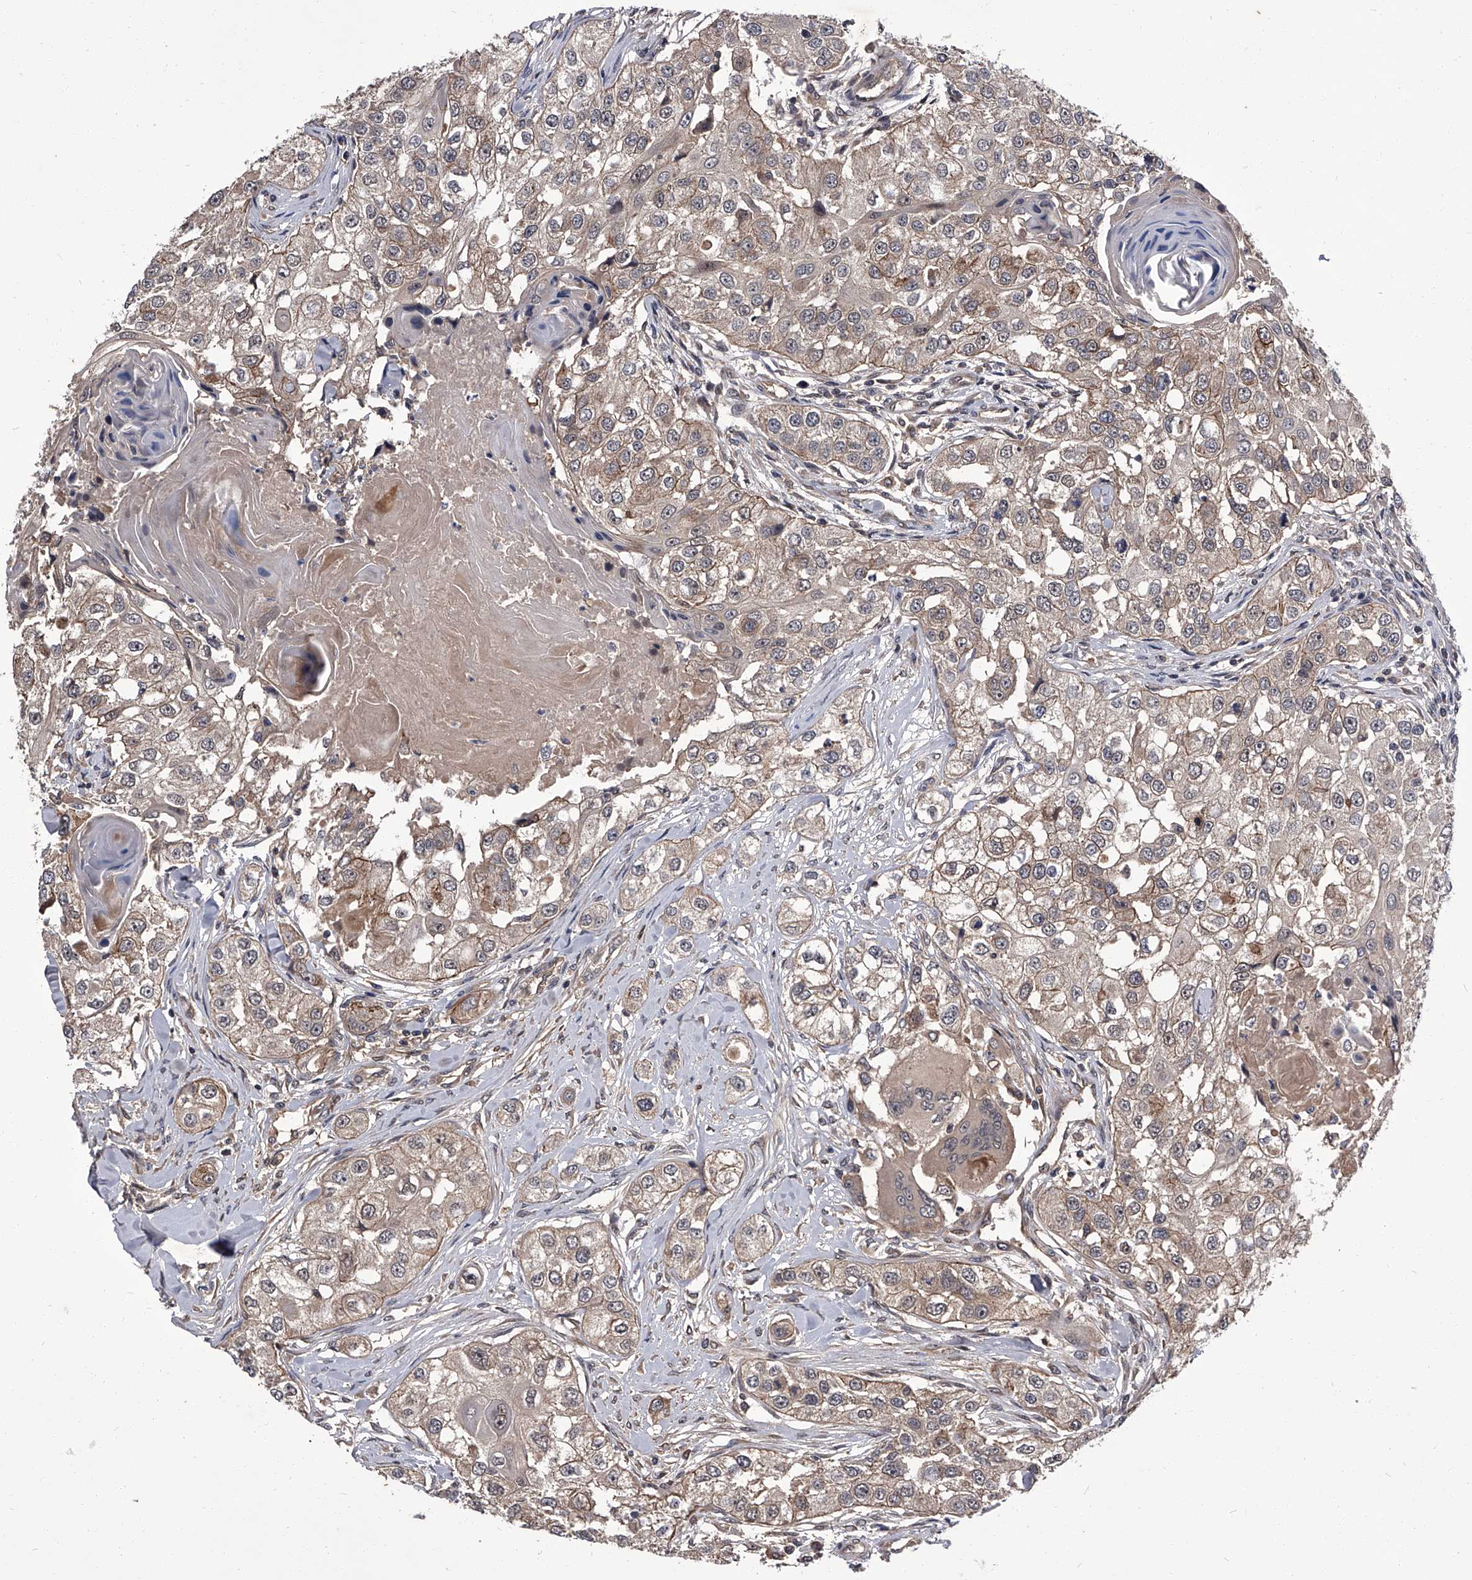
{"staining": {"intensity": "weak", "quantity": "25%-75%", "location": "cytoplasmic/membranous"}, "tissue": "head and neck cancer", "cell_type": "Tumor cells", "image_type": "cancer", "snomed": [{"axis": "morphology", "description": "Normal tissue, NOS"}, {"axis": "morphology", "description": "Squamous cell carcinoma, NOS"}, {"axis": "topography", "description": "Skeletal muscle"}, {"axis": "topography", "description": "Head-Neck"}], "caption": "The immunohistochemical stain labels weak cytoplasmic/membranous staining in tumor cells of head and neck squamous cell carcinoma tissue.", "gene": "SLC18B1", "patient": {"sex": "male", "age": 51}}